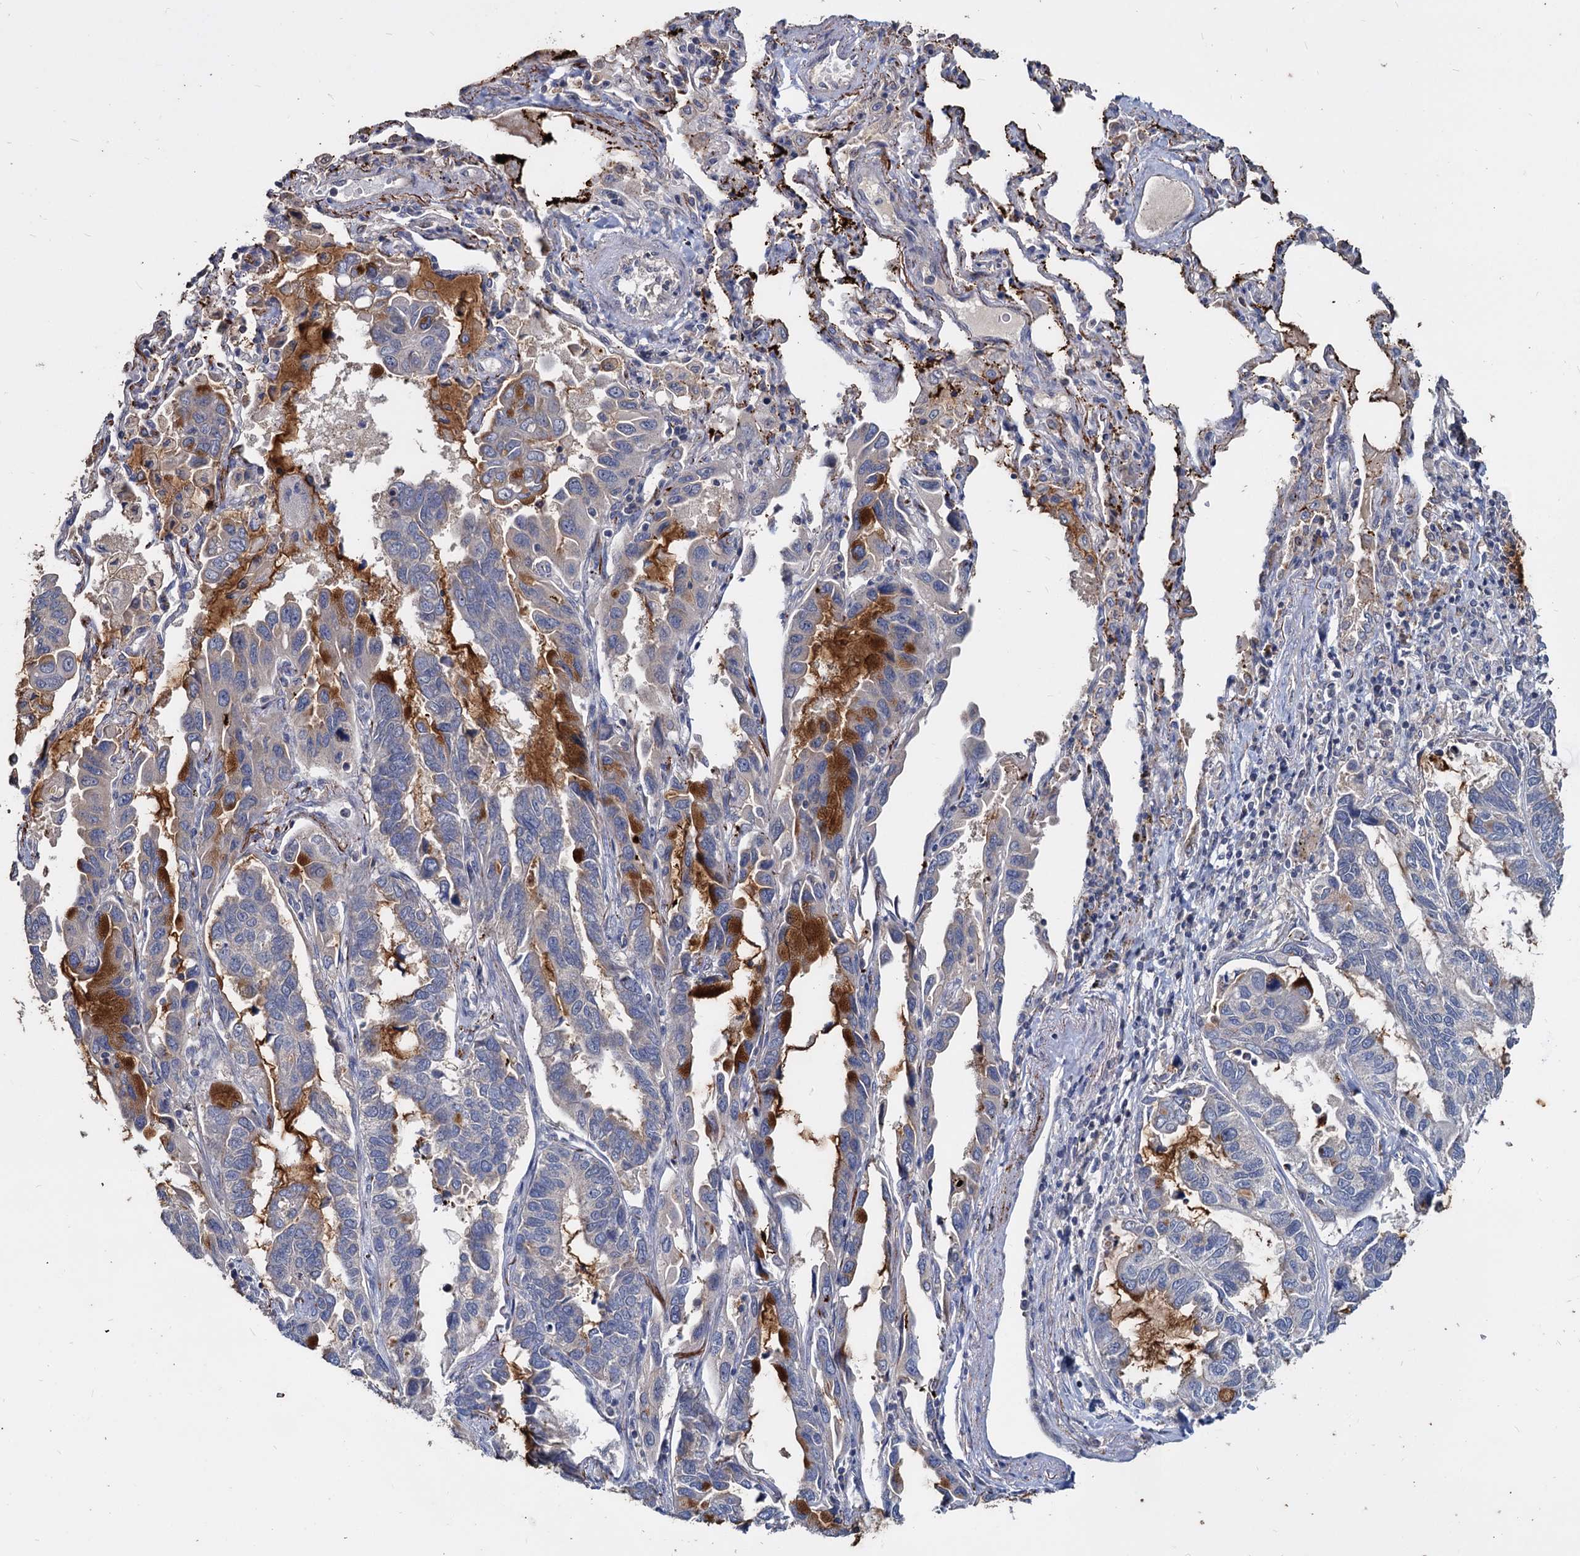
{"staining": {"intensity": "strong", "quantity": "<25%", "location": "cytoplasmic/membranous"}, "tissue": "lung cancer", "cell_type": "Tumor cells", "image_type": "cancer", "snomed": [{"axis": "morphology", "description": "Adenocarcinoma, NOS"}, {"axis": "topography", "description": "Lung"}], "caption": "Lung cancer tissue displays strong cytoplasmic/membranous staining in approximately <25% of tumor cells, visualized by immunohistochemistry.", "gene": "DEPDC4", "patient": {"sex": "male", "age": 64}}